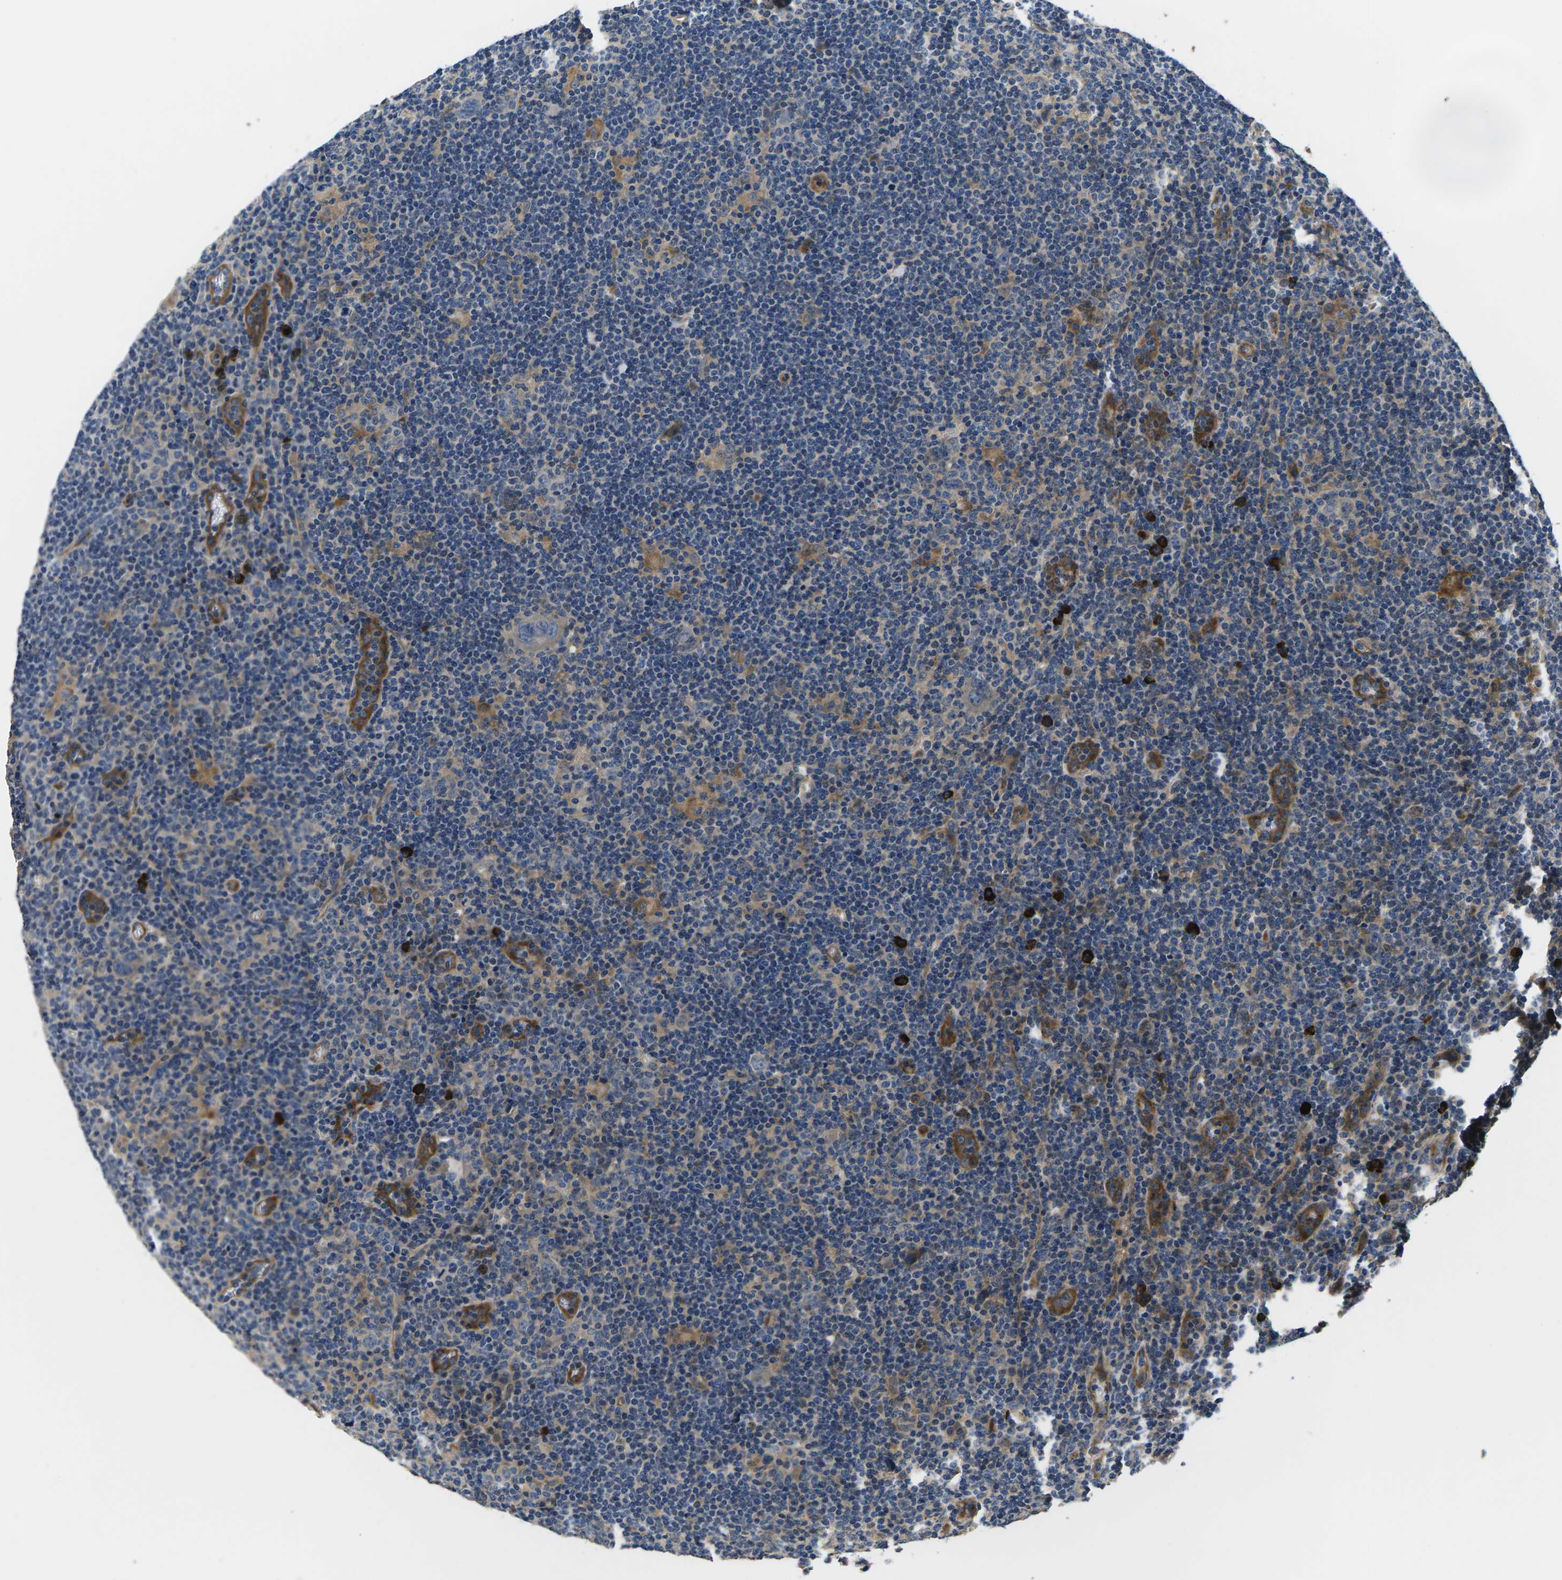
{"staining": {"intensity": "weak", "quantity": "25%-75%", "location": "cytoplasmic/membranous"}, "tissue": "lymphoma", "cell_type": "Tumor cells", "image_type": "cancer", "snomed": [{"axis": "morphology", "description": "Hodgkin's disease, NOS"}, {"axis": "topography", "description": "Lymph node"}], "caption": "The image demonstrates a brown stain indicating the presence of a protein in the cytoplasmic/membranous of tumor cells in Hodgkin's disease.", "gene": "PLCE1", "patient": {"sex": "female", "age": 57}}